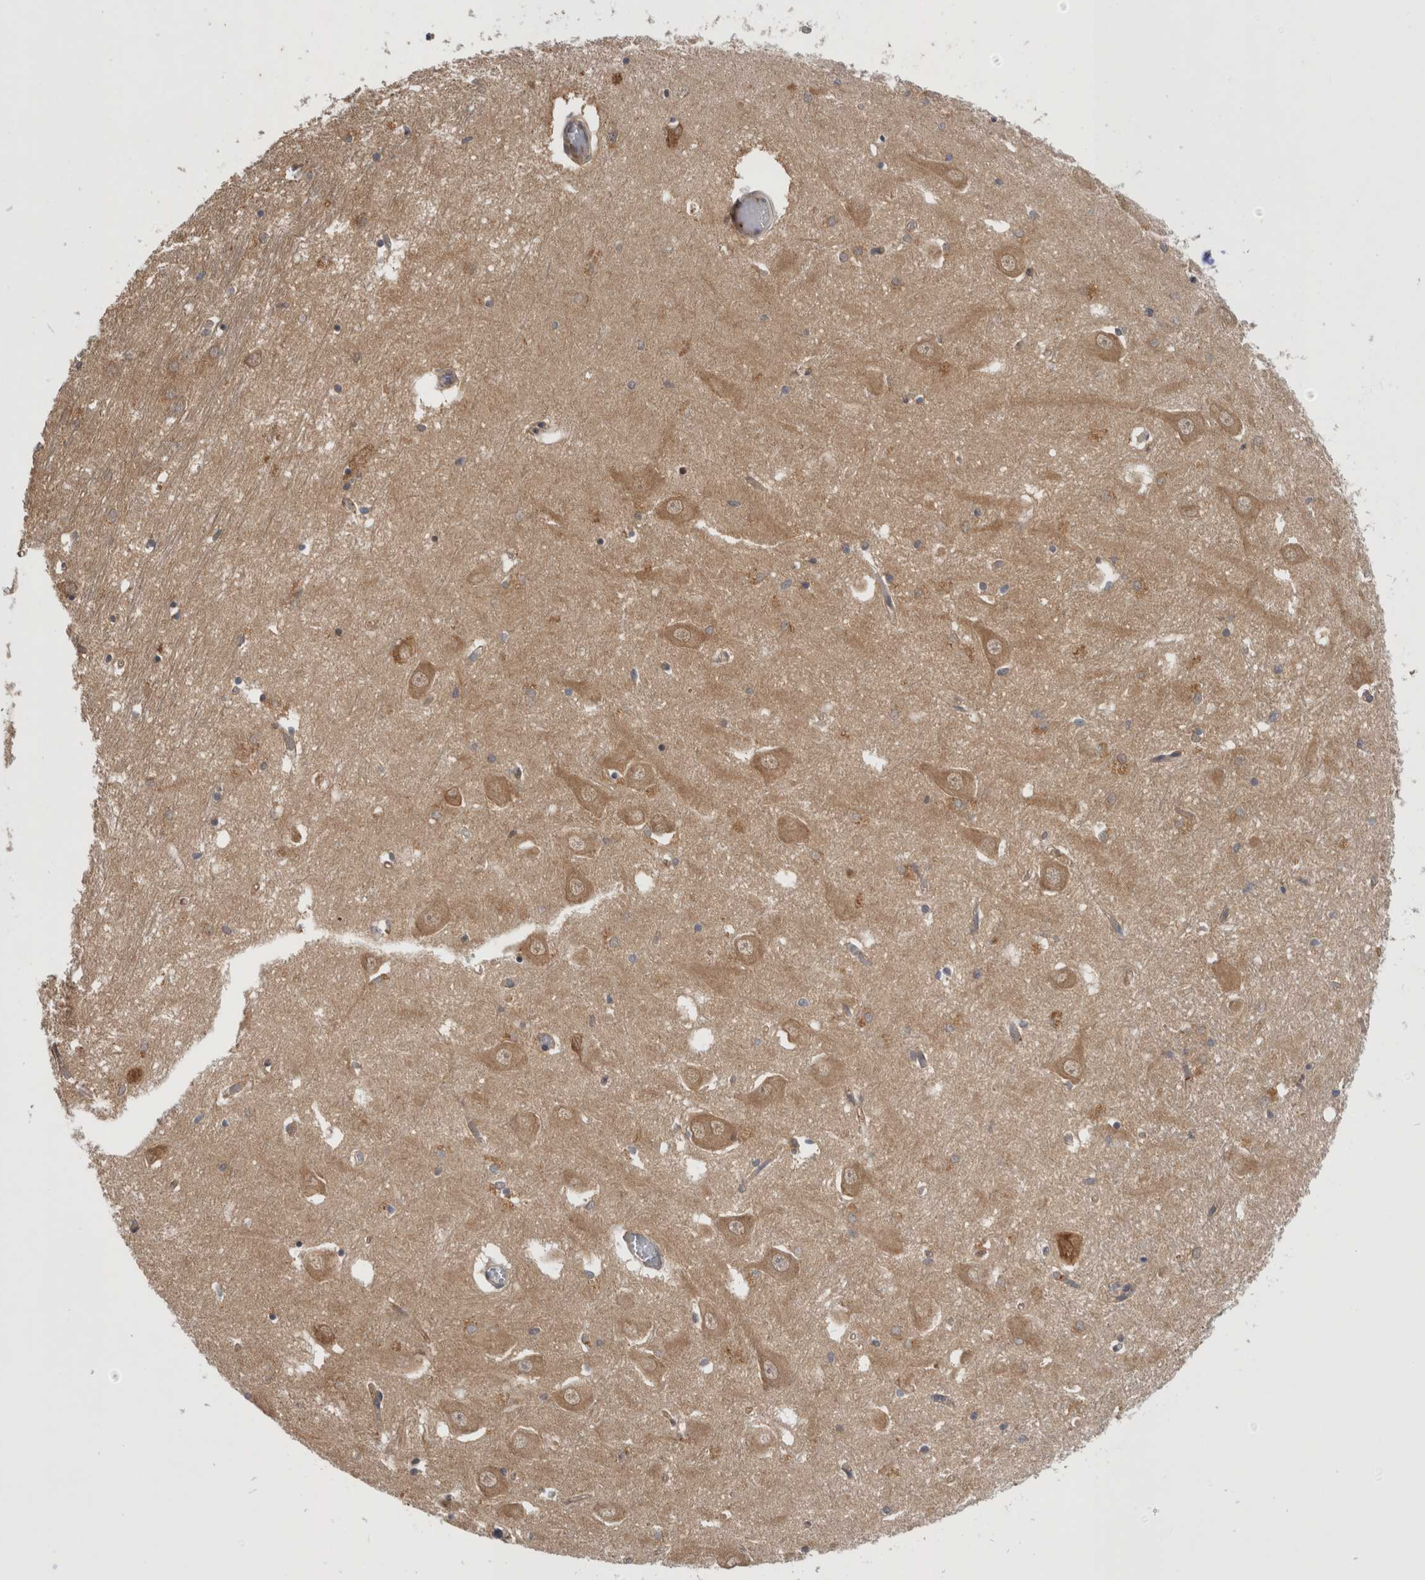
{"staining": {"intensity": "negative", "quantity": "none", "location": "none"}, "tissue": "hippocampus", "cell_type": "Glial cells", "image_type": "normal", "snomed": [{"axis": "morphology", "description": "Normal tissue, NOS"}, {"axis": "topography", "description": "Hippocampus"}], "caption": "Protein analysis of unremarkable hippocampus exhibits no significant expression in glial cells.", "gene": "ASTN2", "patient": {"sex": "male", "age": 70}}